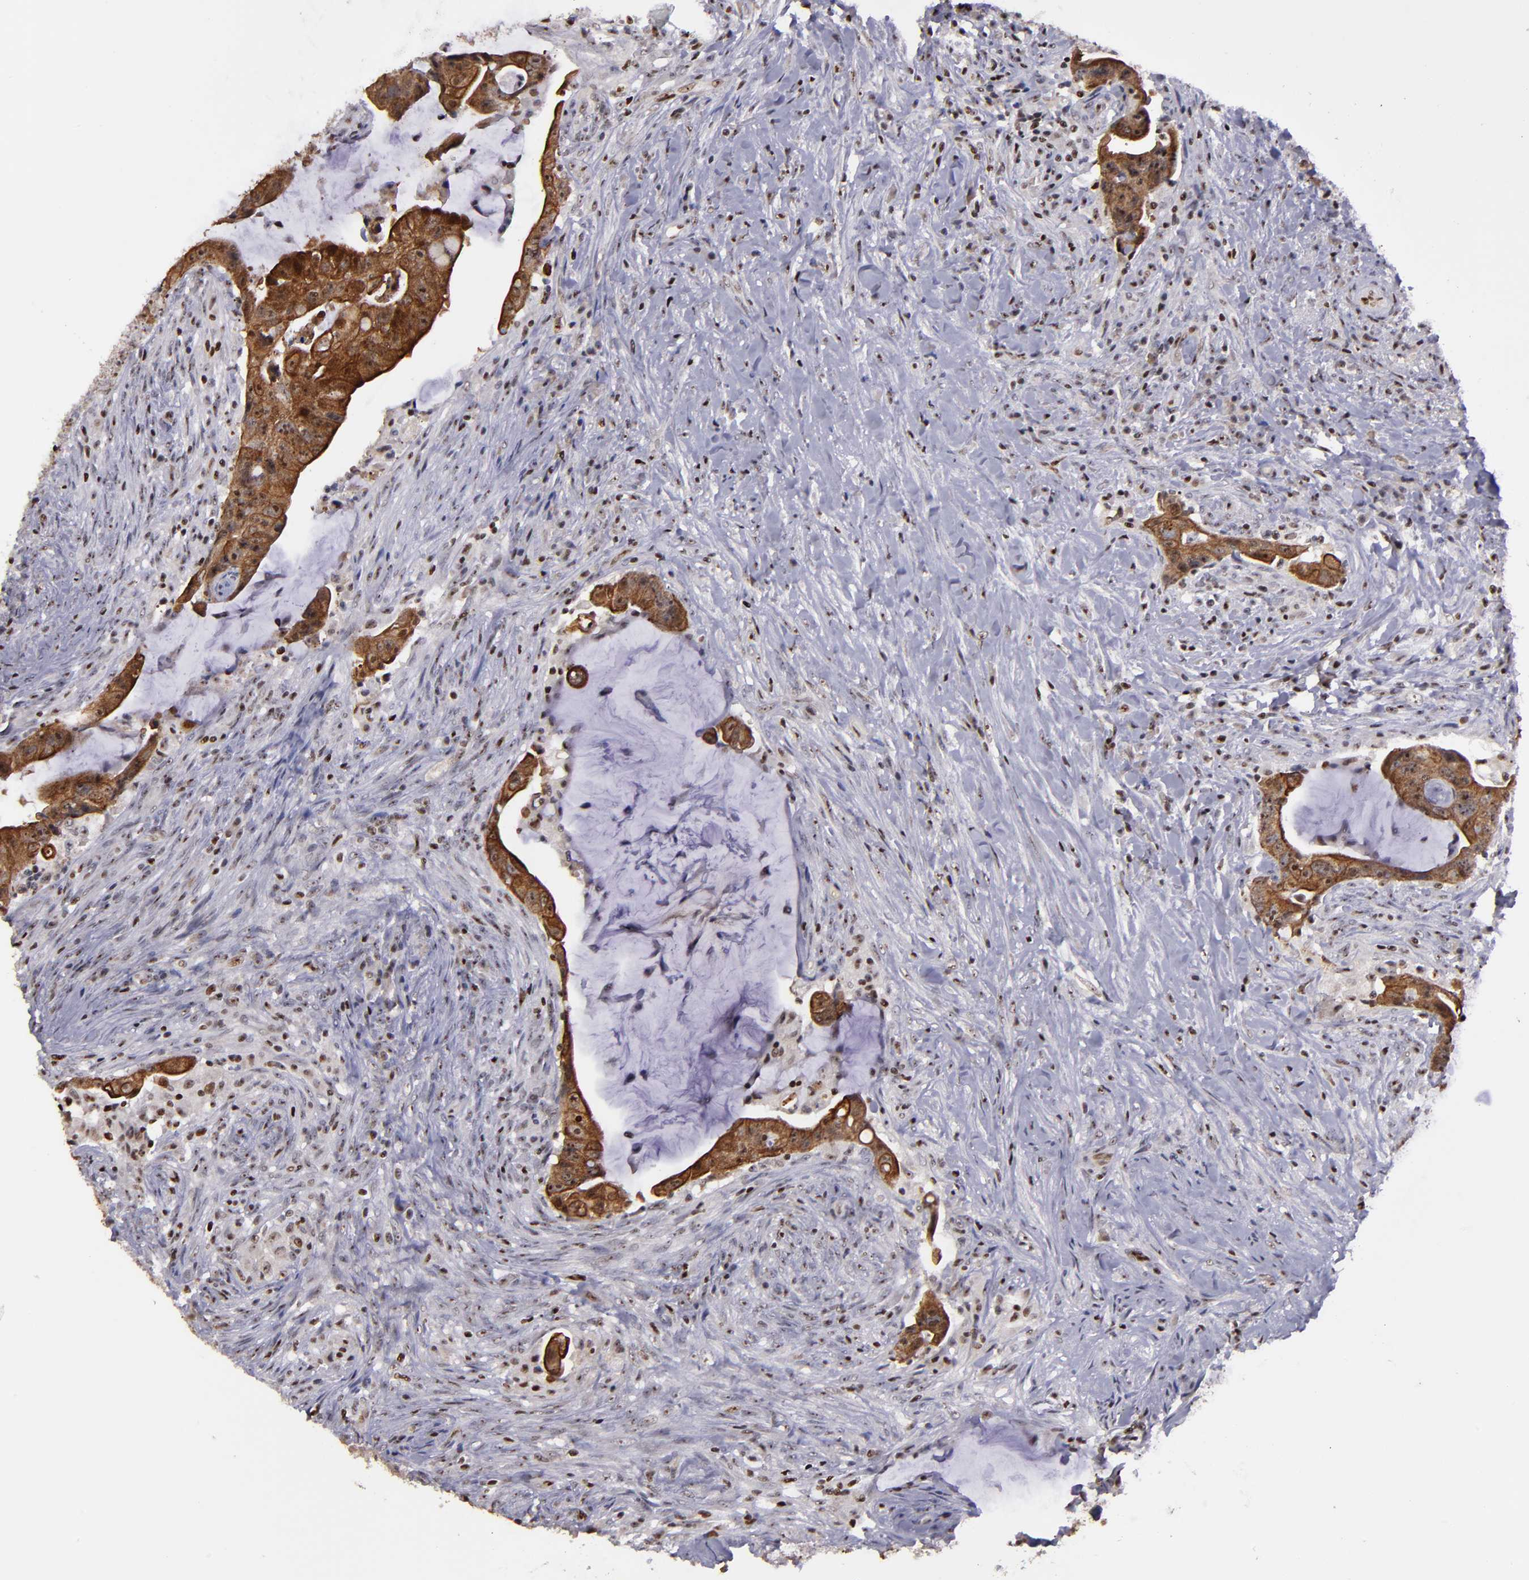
{"staining": {"intensity": "moderate", "quantity": ">75%", "location": "cytoplasmic/membranous,nuclear"}, "tissue": "colorectal cancer", "cell_type": "Tumor cells", "image_type": "cancer", "snomed": [{"axis": "morphology", "description": "Adenocarcinoma, NOS"}, {"axis": "topography", "description": "Rectum"}], "caption": "Immunohistochemical staining of human colorectal adenocarcinoma reveals moderate cytoplasmic/membranous and nuclear protein staining in approximately >75% of tumor cells.", "gene": "DDX24", "patient": {"sex": "female", "age": 71}}